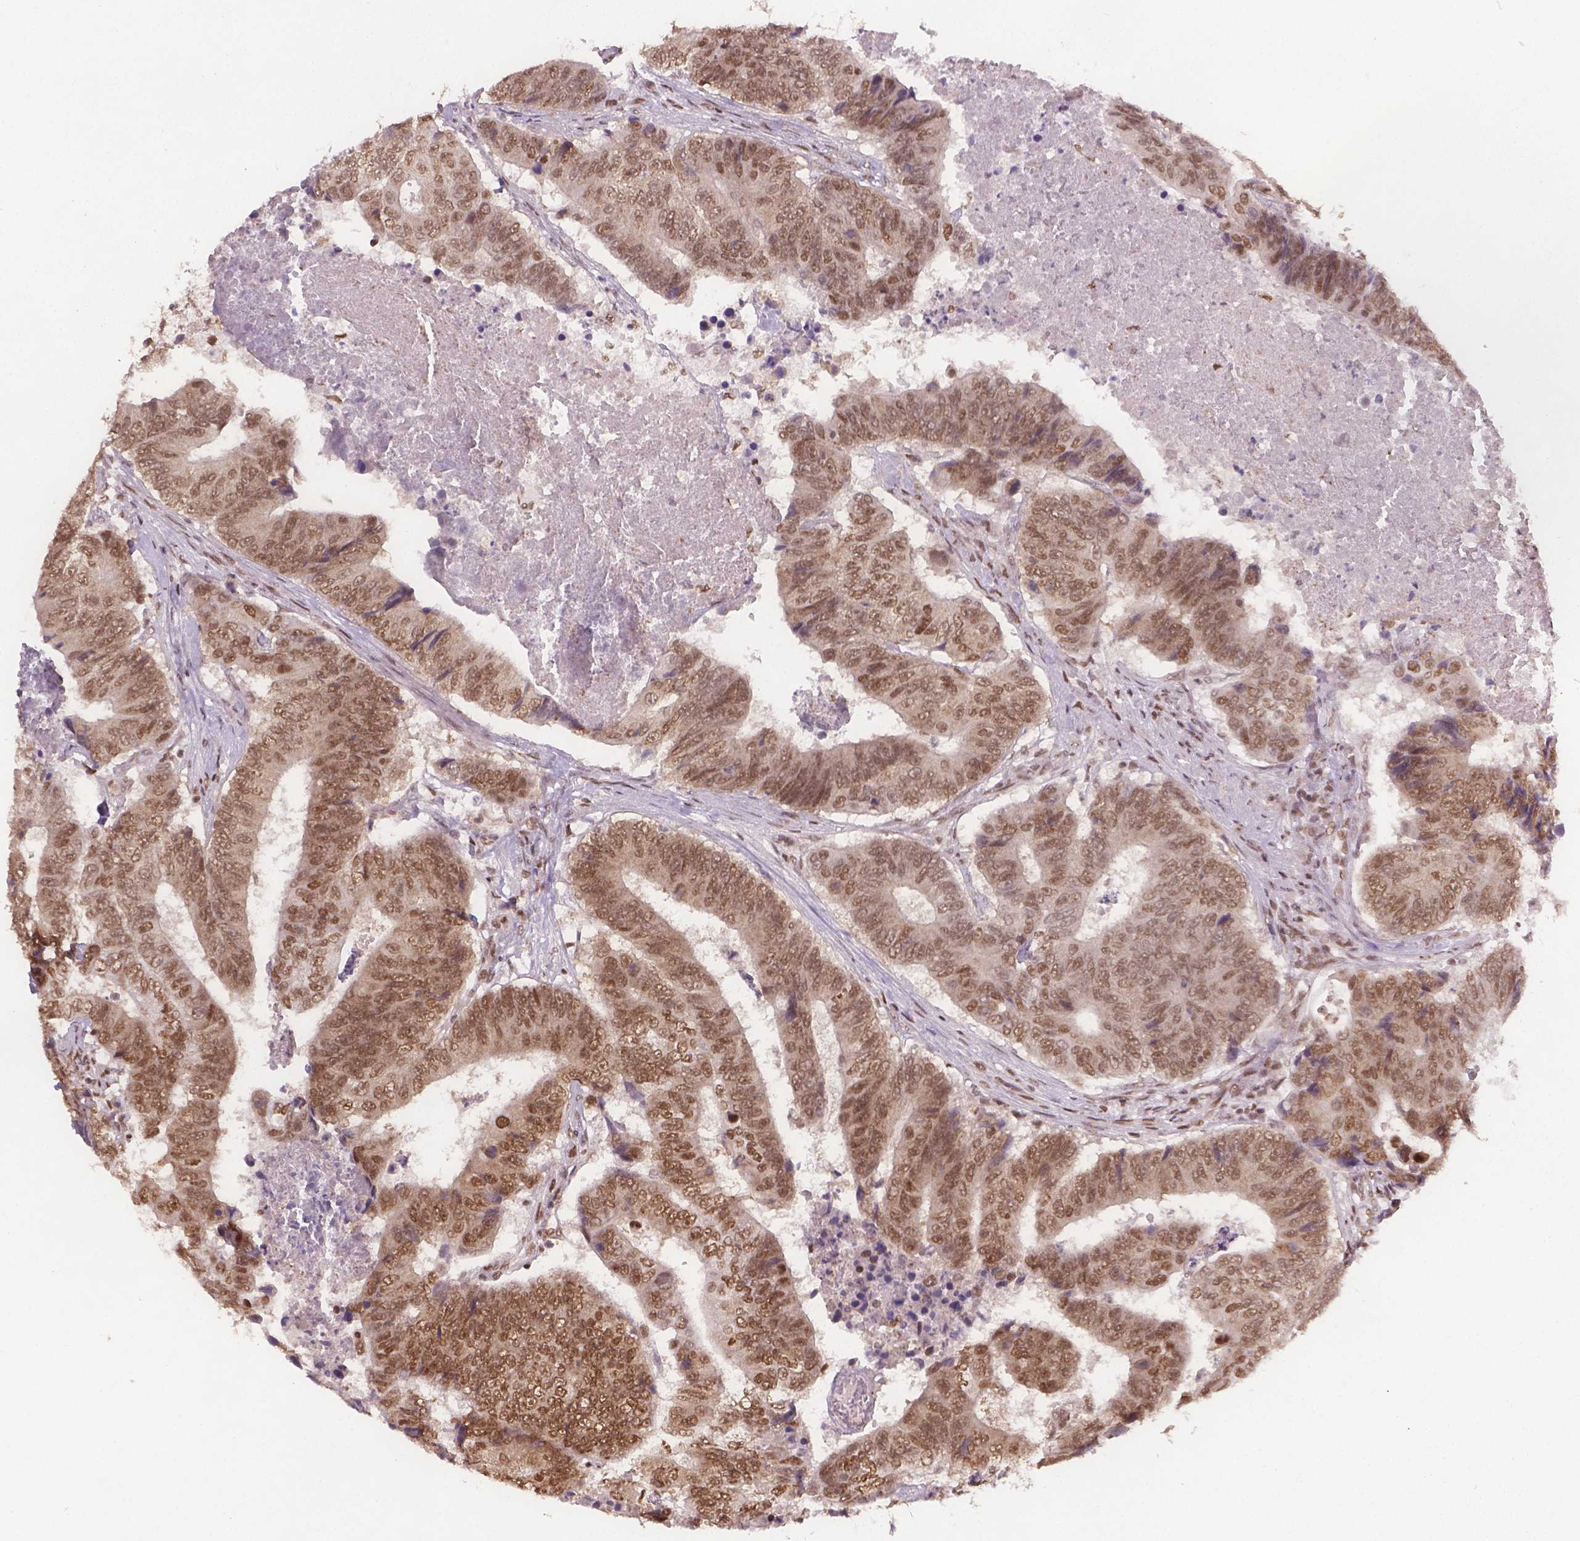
{"staining": {"intensity": "moderate", "quantity": ">75%", "location": "nuclear"}, "tissue": "colorectal cancer", "cell_type": "Tumor cells", "image_type": "cancer", "snomed": [{"axis": "morphology", "description": "Adenocarcinoma, NOS"}, {"axis": "topography", "description": "Colon"}], "caption": "Approximately >75% of tumor cells in human colorectal cancer (adenocarcinoma) demonstrate moderate nuclear protein staining as visualized by brown immunohistochemical staining.", "gene": "FANCE", "patient": {"sex": "female", "age": 48}}